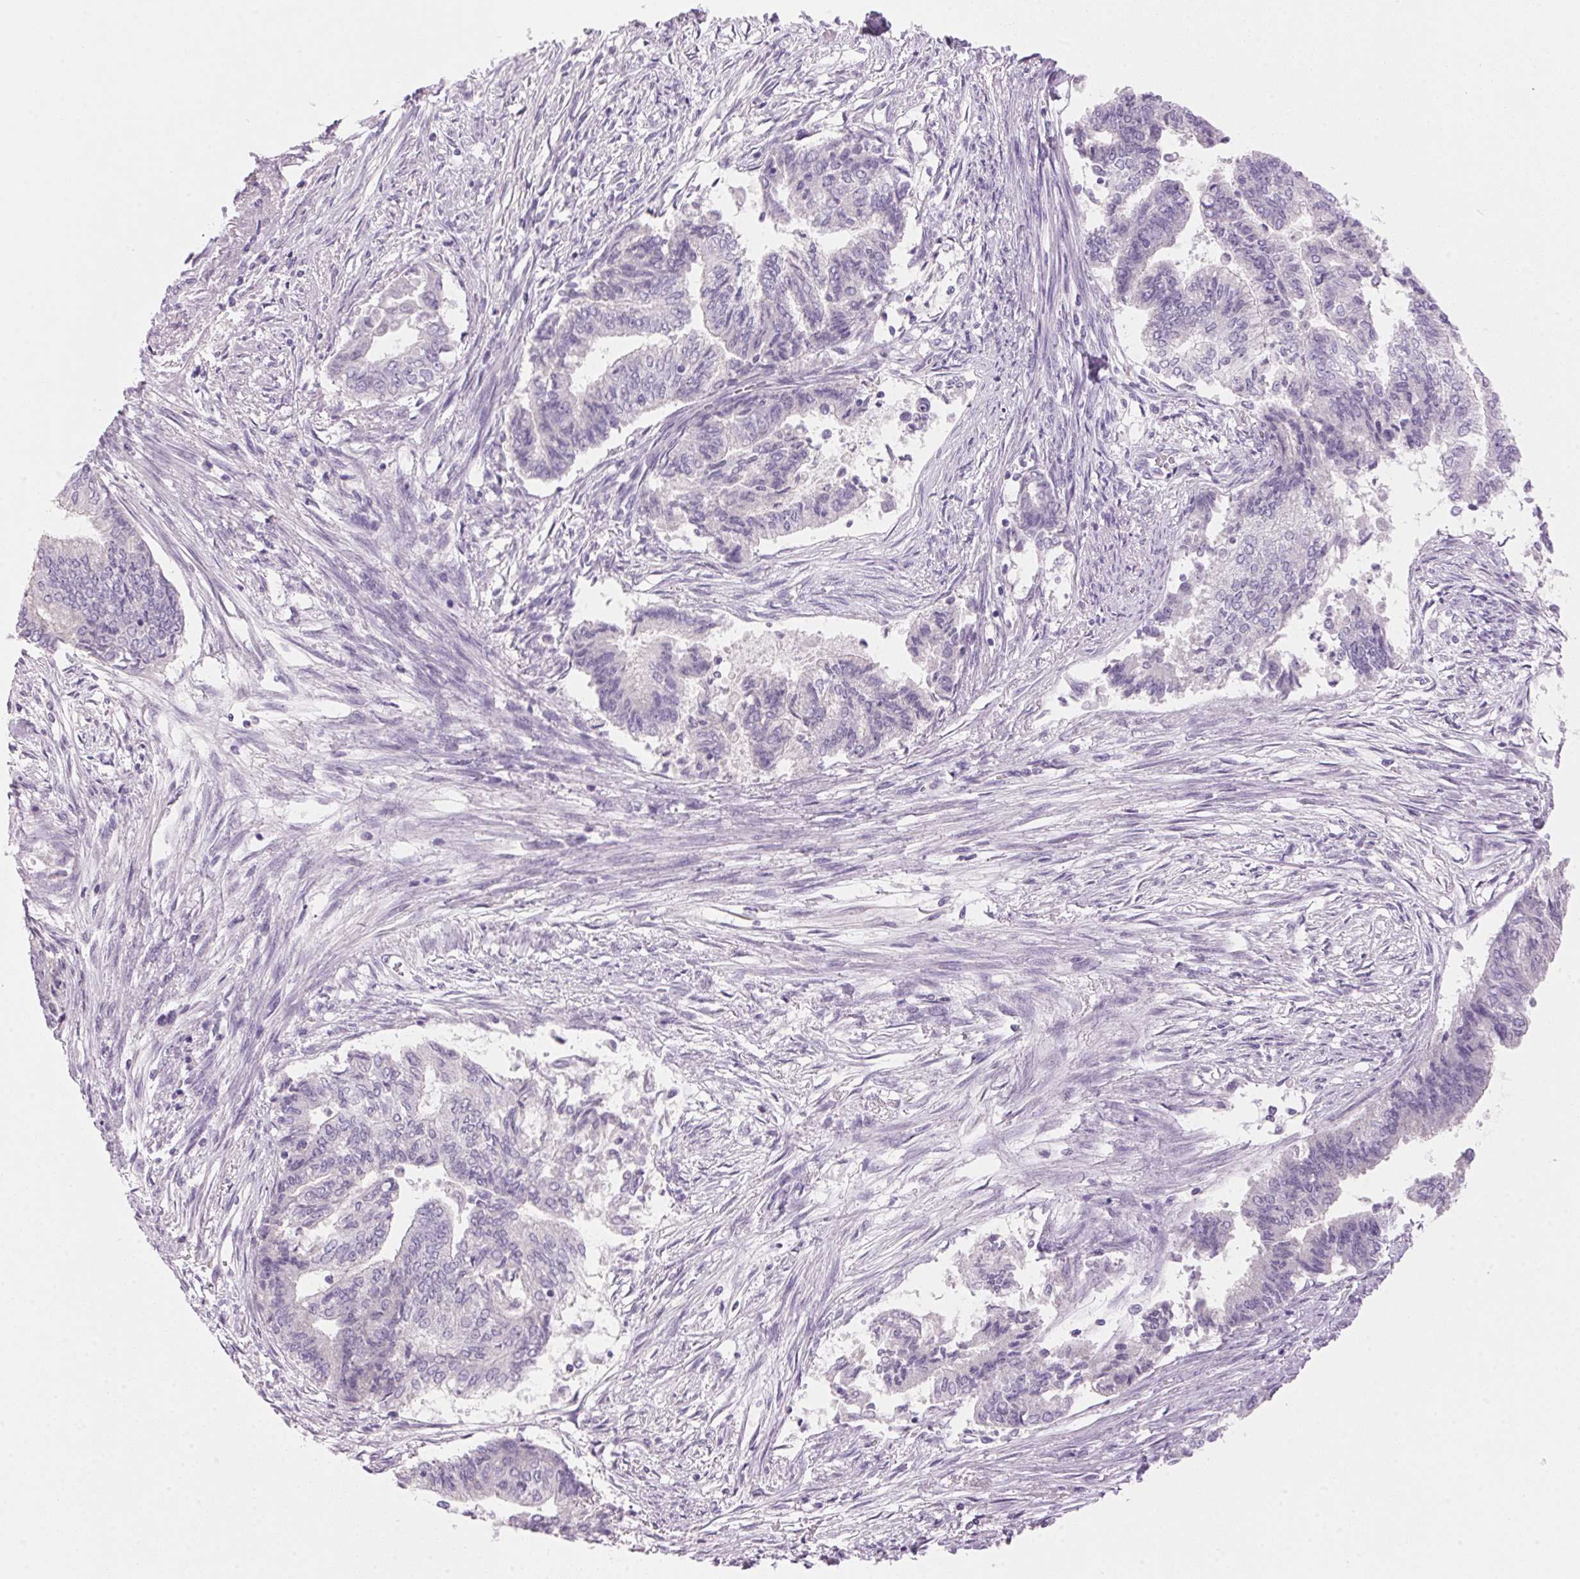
{"staining": {"intensity": "negative", "quantity": "none", "location": "none"}, "tissue": "endometrial cancer", "cell_type": "Tumor cells", "image_type": "cancer", "snomed": [{"axis": "morphology", "description": "Adenocarcinoma, NOS"}, {"axis": "topography", "description": "Endometrium"}], "caption": "Tumor cells show no significant protein staining in endometrial adenocarcinoma.", "gene": "HSD17B2", "patient": {"sex": "female", "age": 65}}